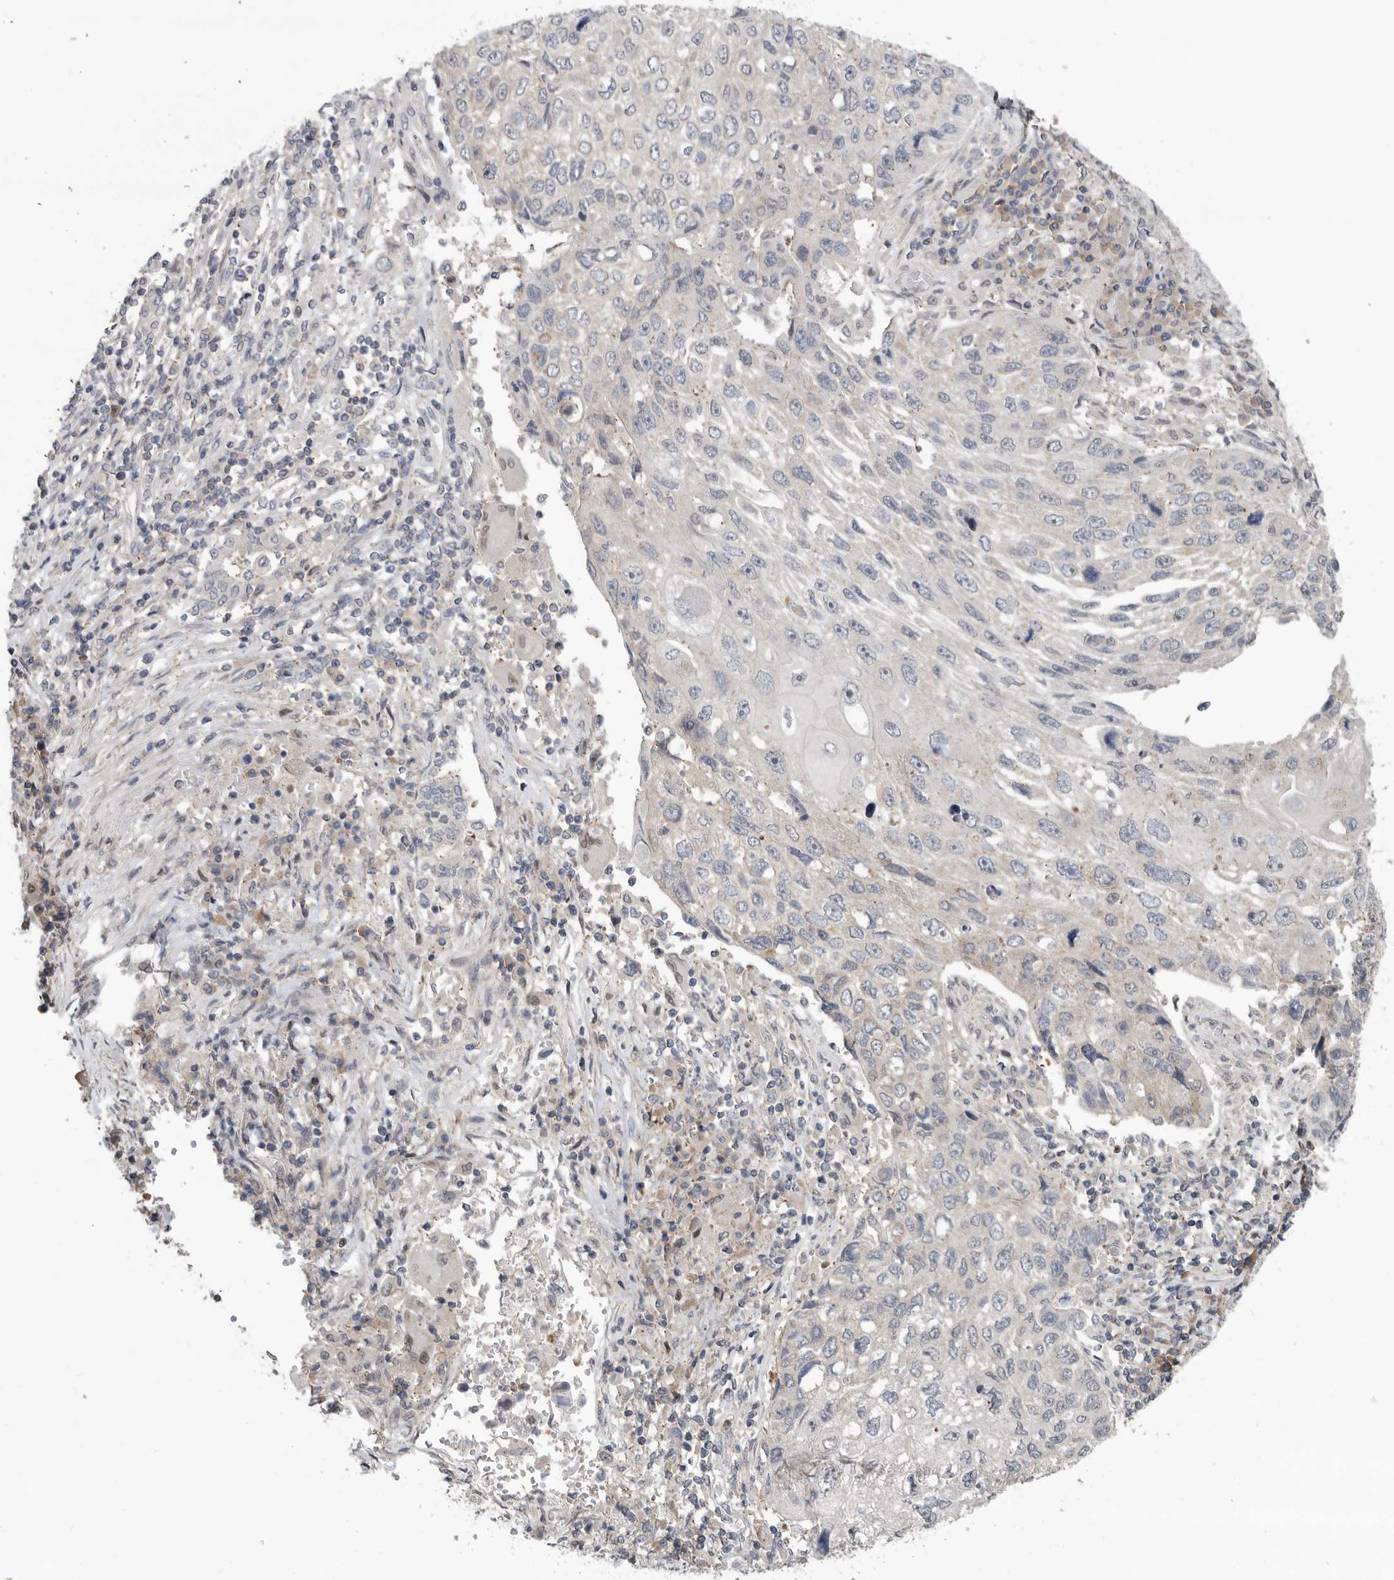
{"staining": {"intensity": "weak", "quantity": "<25%", "location": "cytoplasmic/membranous"}, "tissue": "lung cancer", "cell_type": "Tumor cells", "image_type": "cancer", "snomed": [{"axis": "morphology", "description": "Squamous cell carcinoma, NOS"}, {"axis": "topography", "description": "Lung"}], "caption": "The micrograph displays no significant expression in tumor cells of lung squamous cell carcinoma.", "gene": "KLK5", "patient": {"sex": "male", "age": 61}}